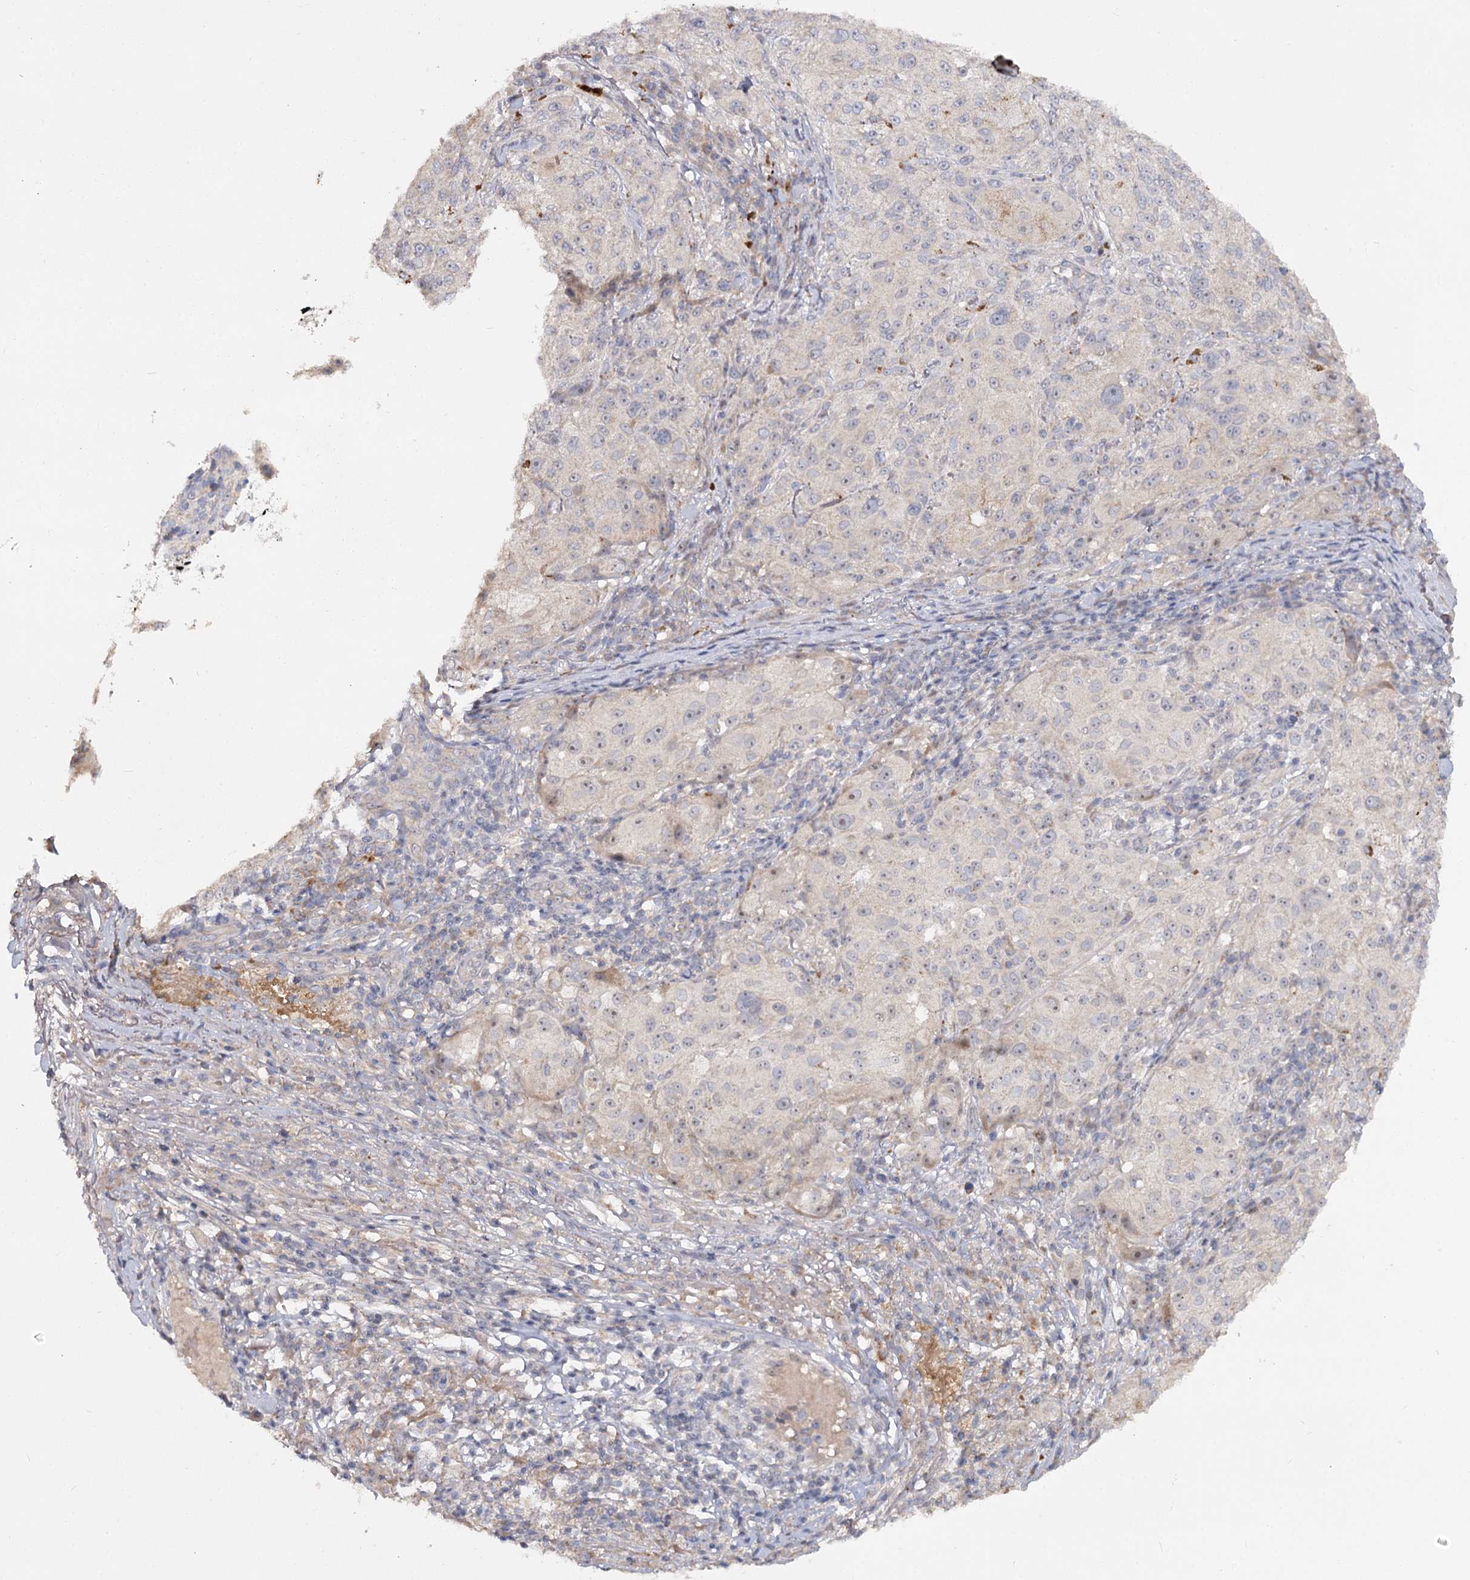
{"staining": {"intensity": "weak", "quantity": "<25%", "location": "nuclear"}, "tissue": "melanoma", "cell_type": "Tumor cells", "image_type": "cancer", "snomed": [{"axis": "morphology", "description": "Necrosis, NOS"}, {"axis": "morphology", "description": "Malignant melanoma, NOS"}, {"axis": "topography", "description": "Skin"}], "caption": "Melanoma was stained to show a protein in brown. There is no significant expression in tumor cells.", "gene": "ANGPTL5", "patient": {"sex": "female", "age": 87}}